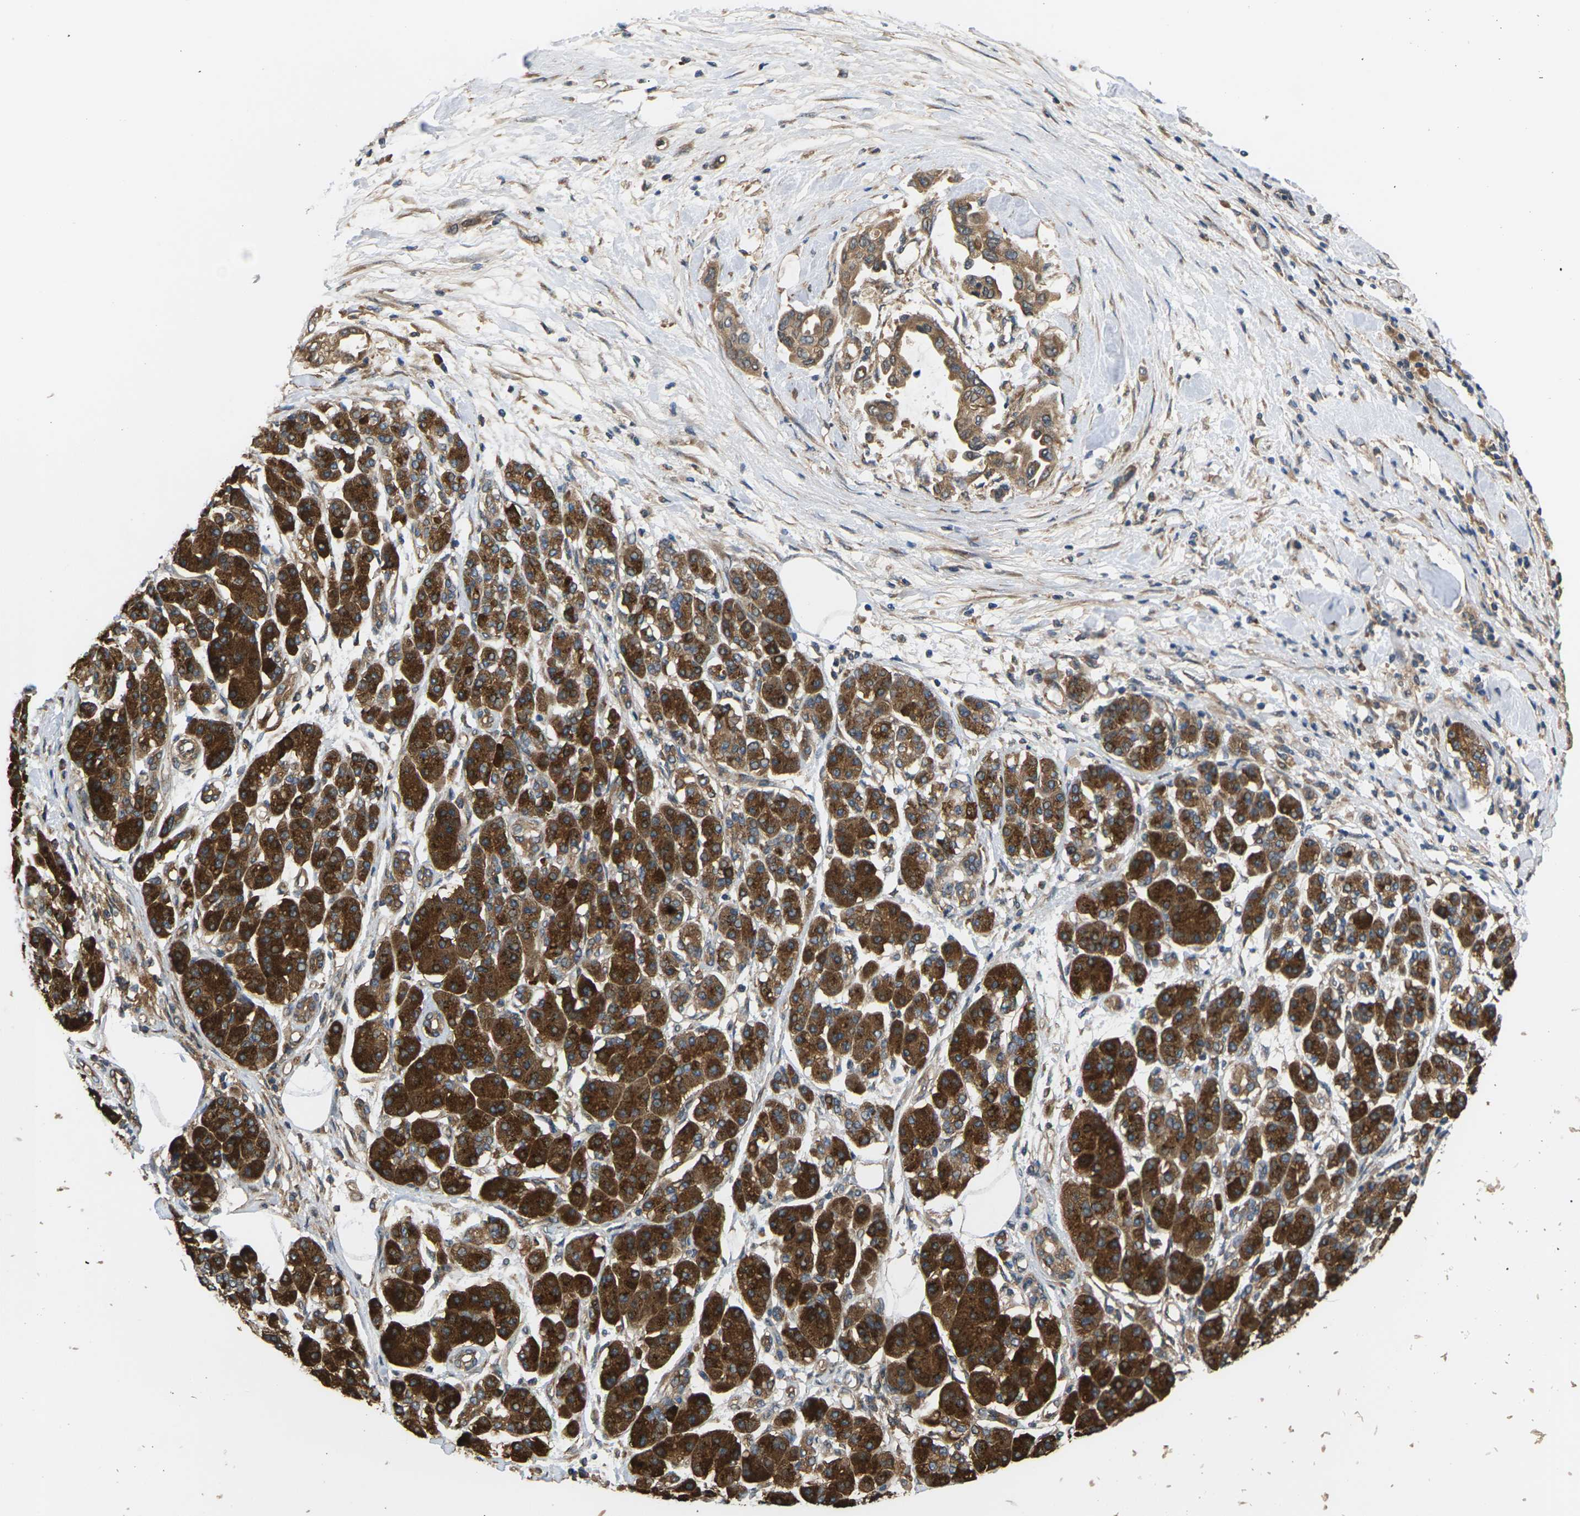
{"staining": {"intensity": "moderate", "quantity": ">75%", "location": "cytoplasmic/membranous"}, "tissue": "pancreatic cancer", "cell_type": "Tumor cells", "image_type": "cancer", "snomed": [{"axis": "morphology", "description": "Adenocarcinoma, NOS"}, {"axis": "morphology", "description": "Adenocarcinoma, metastatic, NOS"}, {"axis": "topography", "description": "Lymph node"}, {"axis": "topography", "description": "Pancreas"}, {"axis": "topography", "description": "Duodenum"}], "caption": "Moderate cytoplasmic/membranous expression for a protein is identified in about >75% of tumor cells of pancreatic adenocarcinoma using immunohistochemistry (IHC).", "gene": "NRAS", "patient": {"sex": "female", "age": 64}}